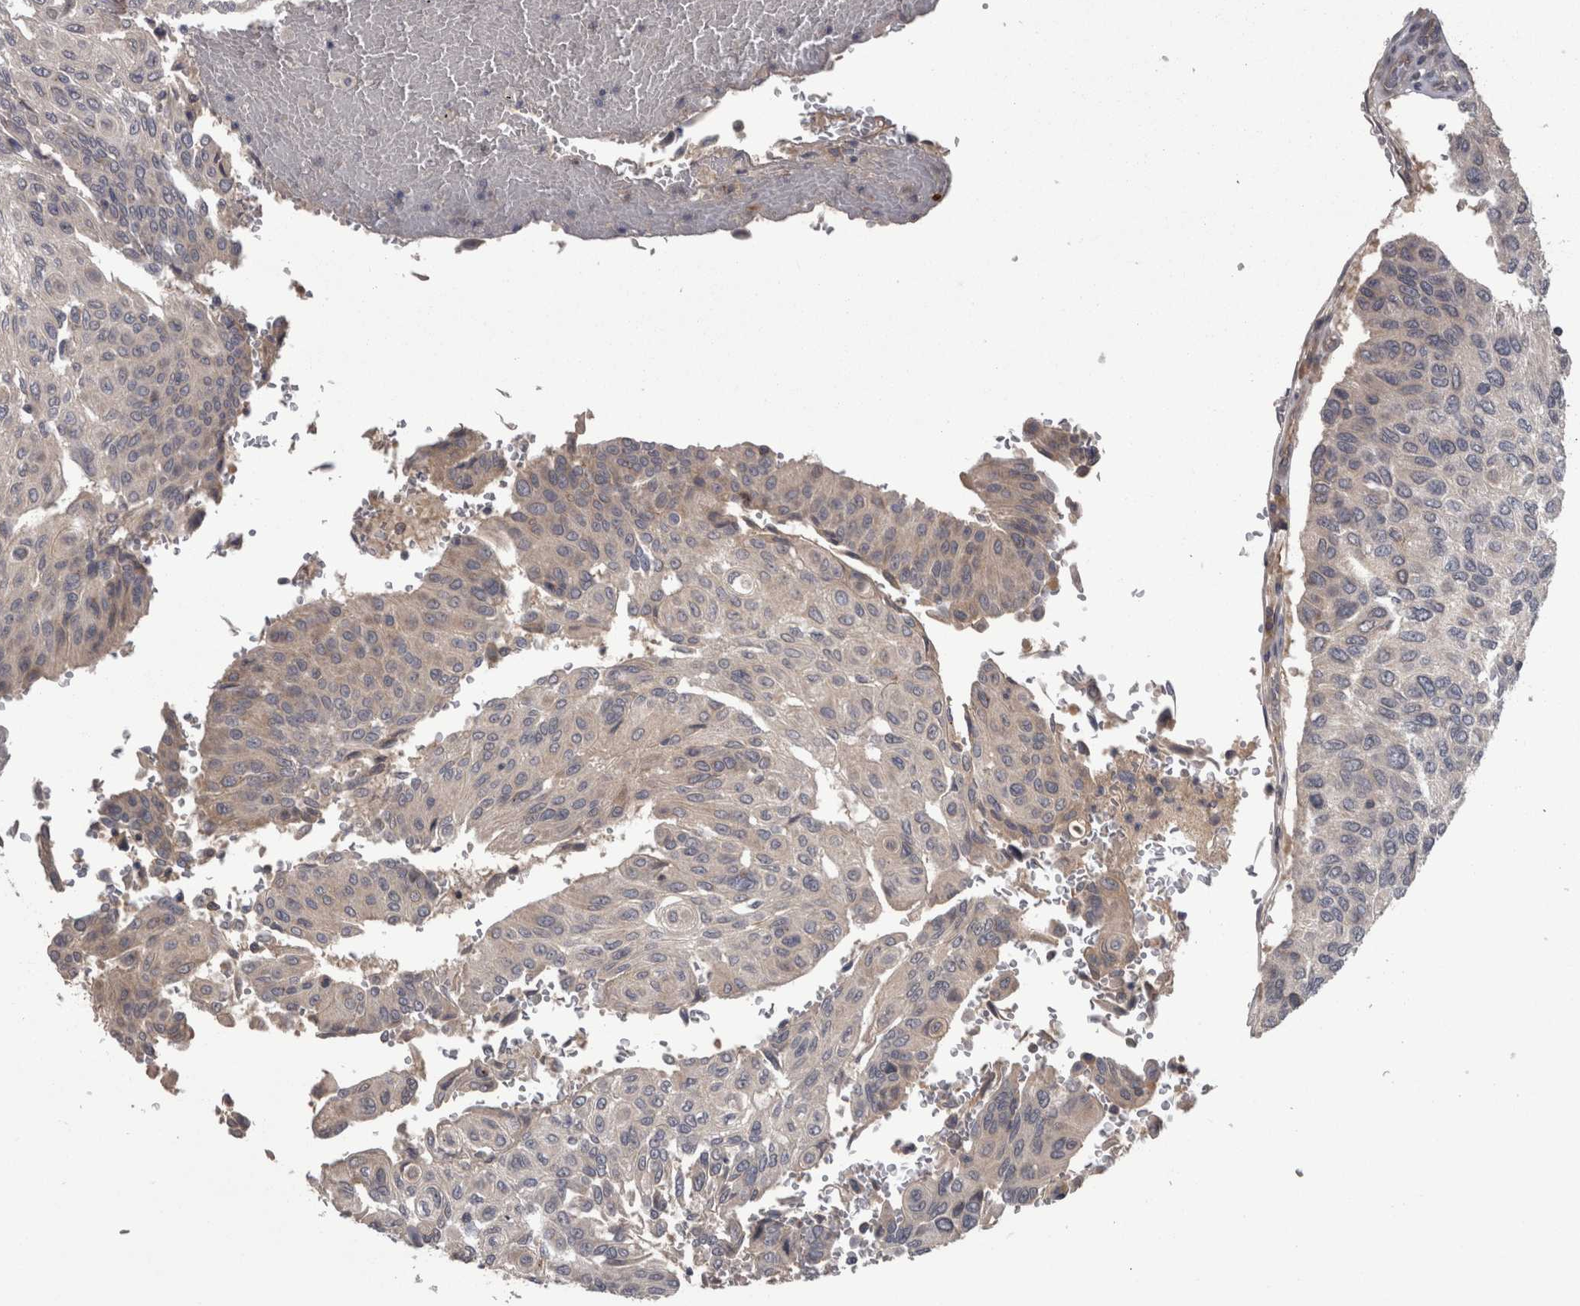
{"staining": {"intensity": "weak", "quantity": "25%-75%", "location": "cytoplasmic/membranous"}, "tissue": "urothelial cancer", "cell_type": "Tumor cells", "image_type": "cancer", "snomed": [{"axis": "morphology", "description": "Urothelial carcinoma, High grade"}, {"axis": "topography", "description": "Urinary bladder"}], "caption": "A histopathology image of urothelial cancer stained for a protein exhibits weak cytoplasmic/membranous brown staining in tumor cells.", "gene": "PON3", "patient": {"sex": "male", "age": 66}}